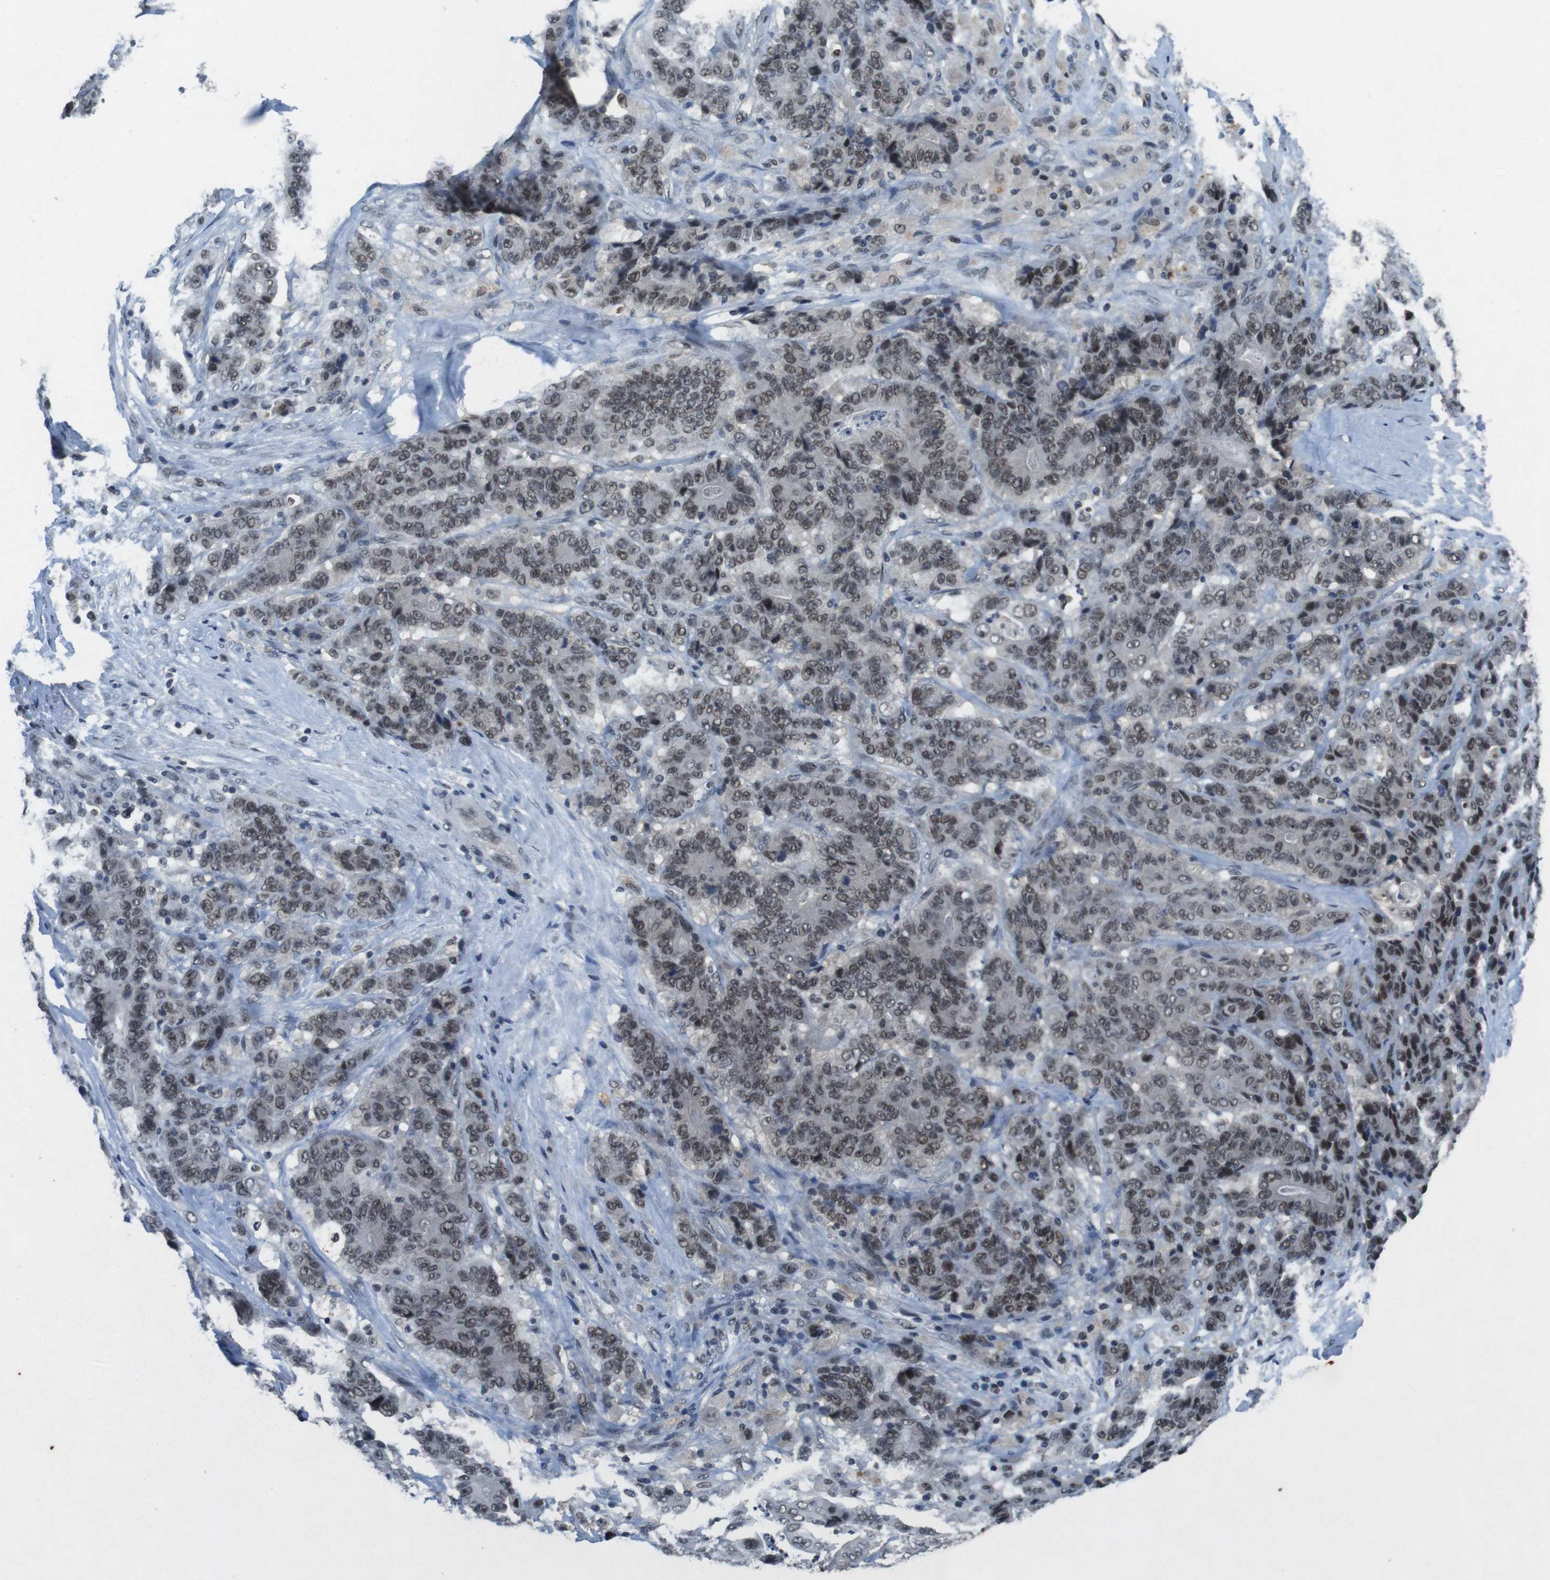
{"staining": {"intensity": "weak", "quantity": ">75%", "location": "nuclear"}, "tissue": "stomach cancer", "cell_type": "Tumor cells", "image_type": "cancer", "snomed": [{"axis": "morphology", "description": "Adenocarcinoma, NOS"}, {"axis": "topography", "description": "Stomach"}], "caption": "Stomach cancer (adenocarcinoma) stained for a protein (brown) exhibits weak nuclear positive staining in about >75% of tumor cells.", "gene": "USP7", "patient": {"sex": "female", "age": 73}}